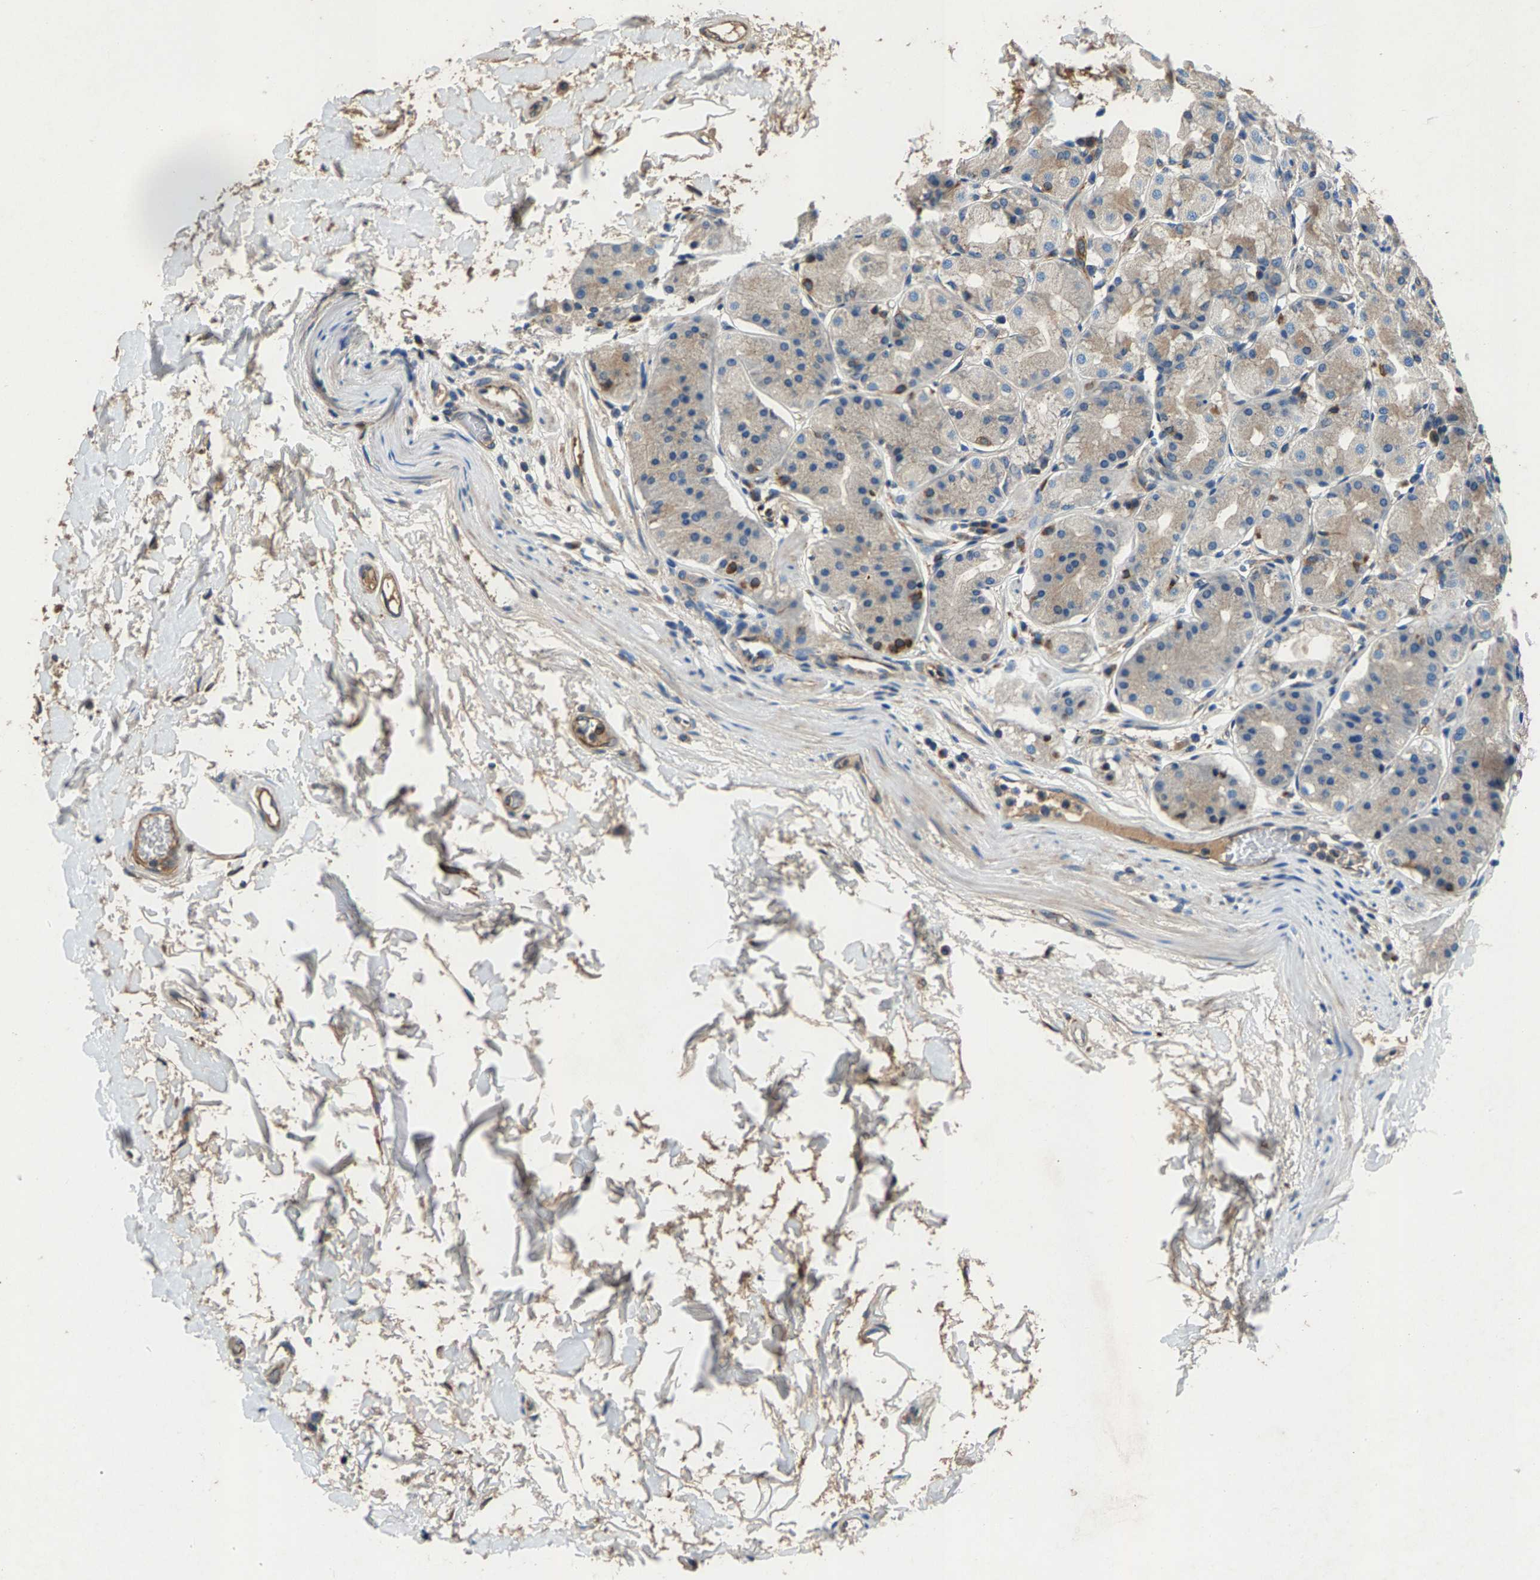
{"staining": {"intensity": "weak", "quantity": "<25%", "location": "cytoplasmic/membranous"}, "tissue": "stomach", "cell_type": "Glandular cells", "image_type": "normal", "snomed": [{"axis": "morphology", "description": "Normal tissue, NOS"}, {"axis": "topography", "description": "Stomach"}, {"axis": "topography", "description": "Stomach, lower"}], "caption": "Immunohistochemistry (IHC) photomicrograph of normal human stomach stained for a protein (brown), which demonstrates no staining in glandular cells.", "gene": "LPCAT1", "patient": {"sex": "female", "age": 56}}